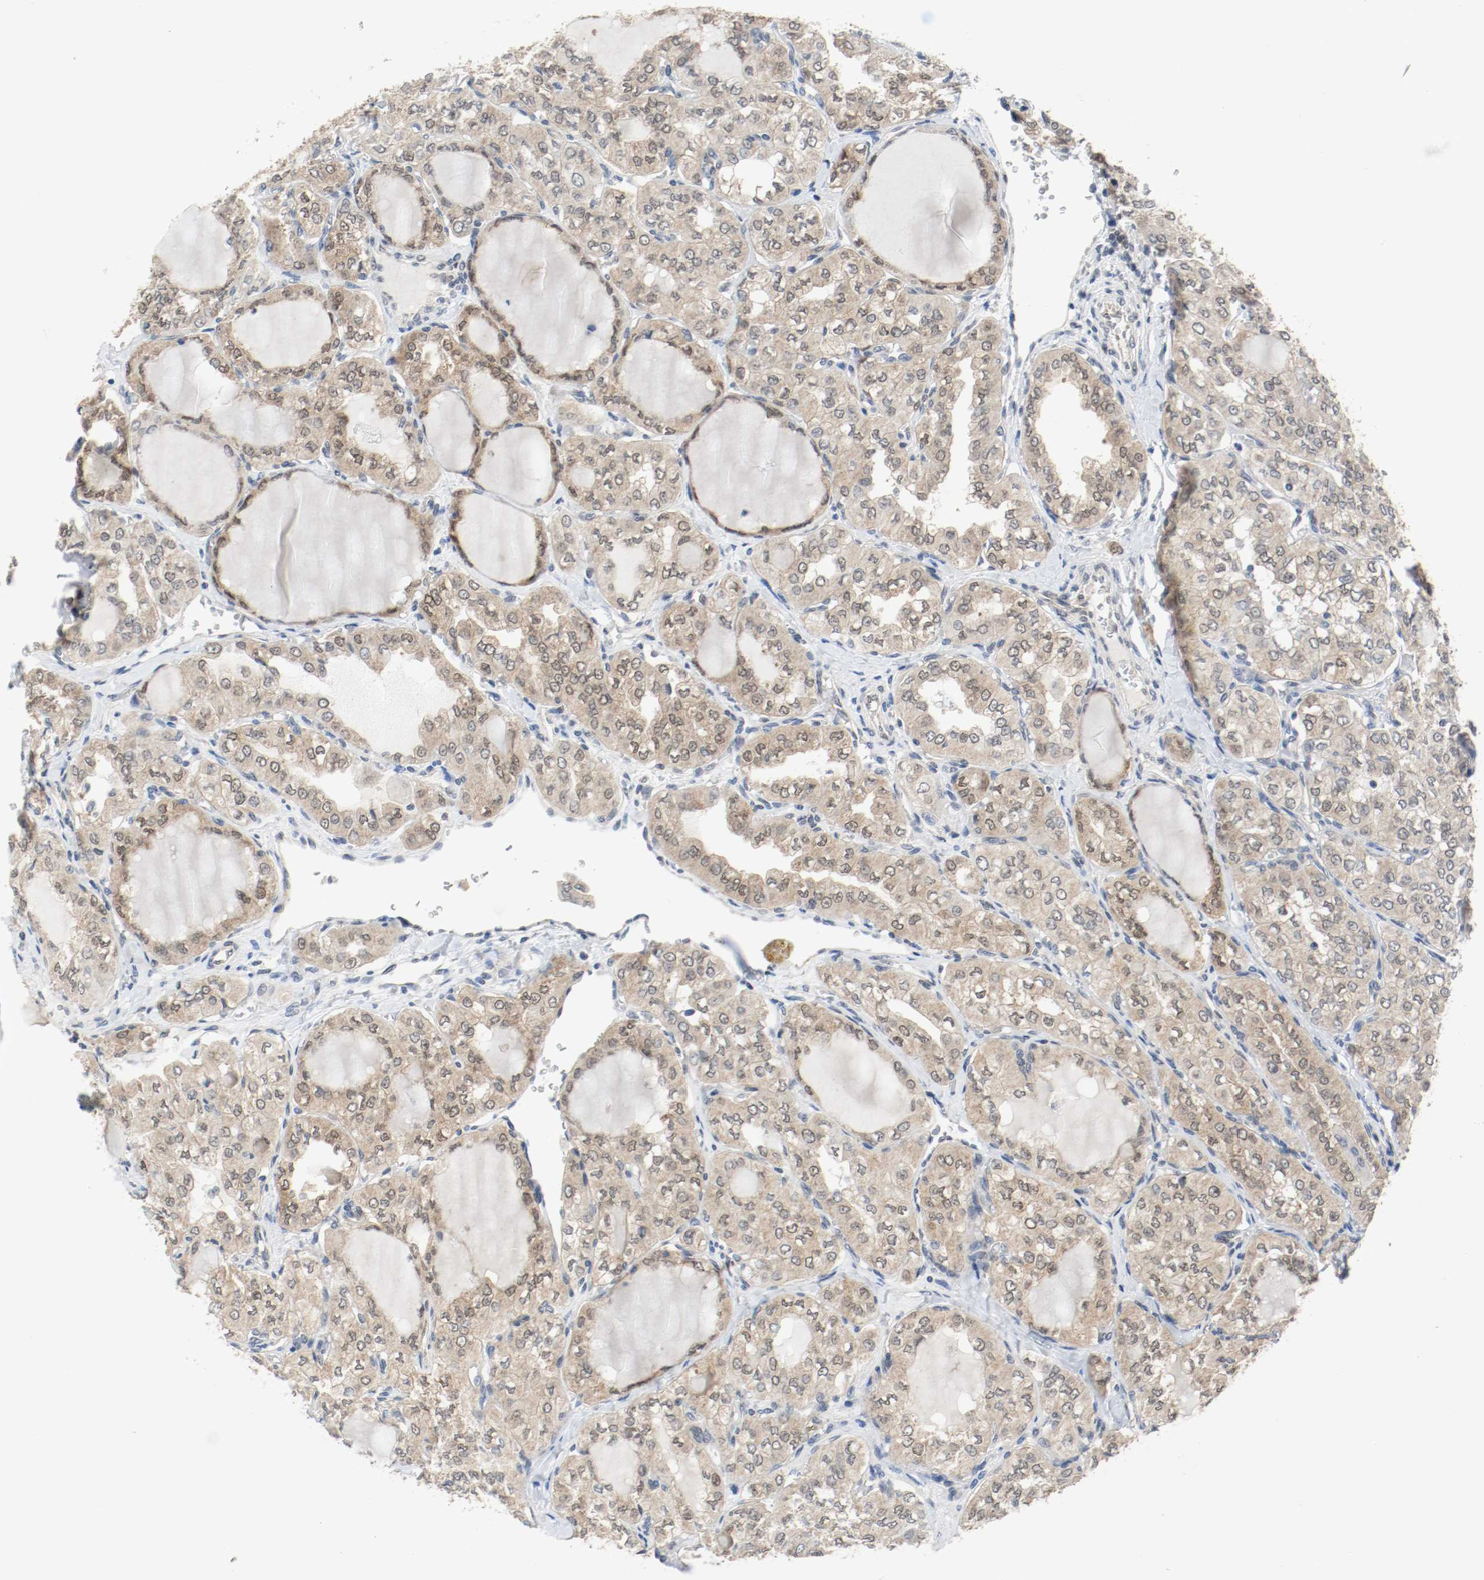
{"staining": {"intensity": "weak", "quantity": ">75%", "location": "cytoplasmic/membranous,nuclear"}, "tissue": "thyroid cancer", "cell_type": "Tumor cells", "image_type": "cancer", "snomed": [{"axis": "morphology", "description": "Papillary adenocarcinoma, NOS"}, {"axis": "topography", "description": "Thyroid gland"}], "caption": "A high-resolution photomicrograph shows IHC staining of thyroid cancer, which reveals weak cytoplasmic/membranous and nuclear staining in approximately >75% of tumor cells. (IHC, brightfield microscopy, high magnification).", "gene": "PPME1", "patient": {"sex": "male", "age": 20}}